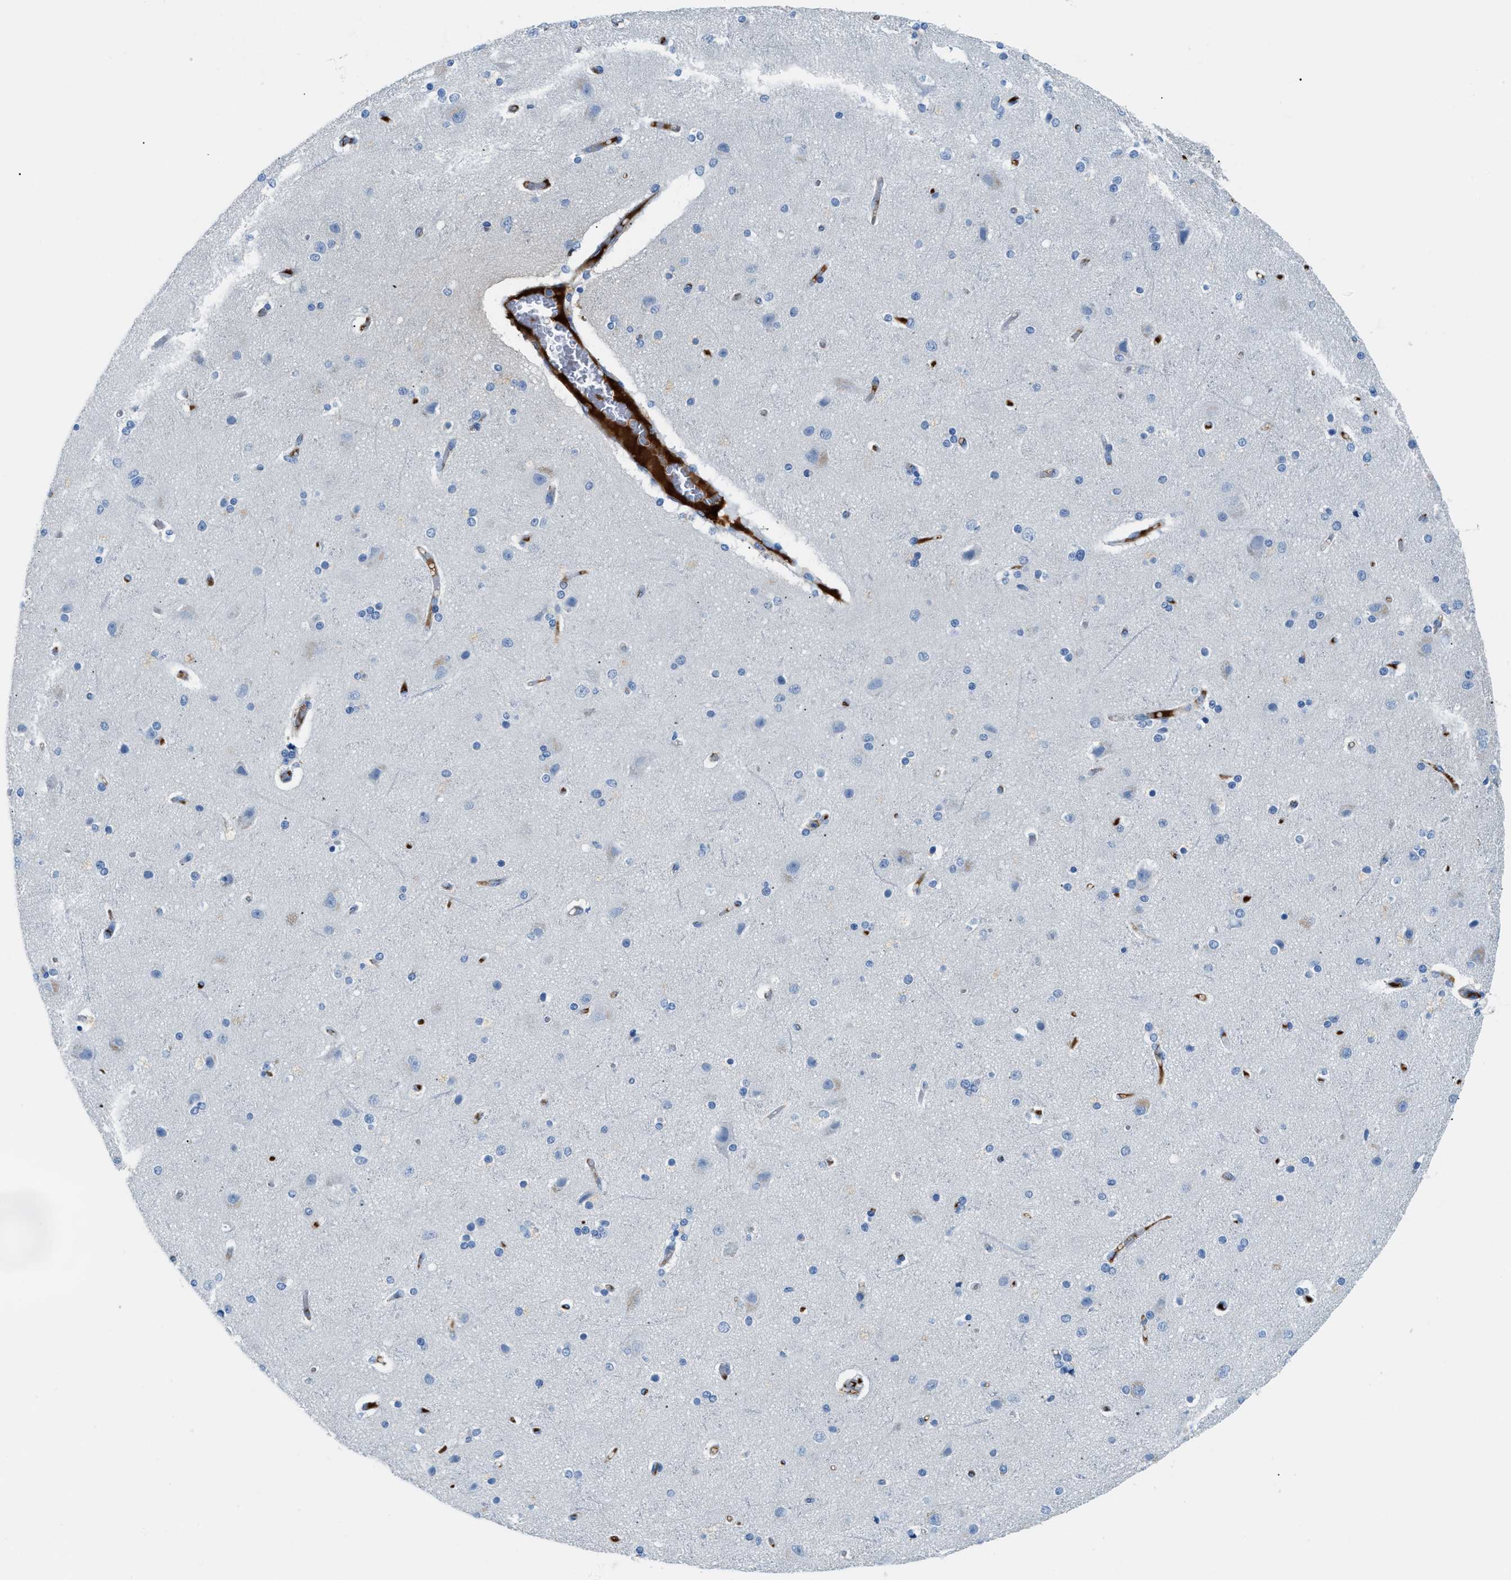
{"staining": {"intensity": "negative", "quantity": "none", "location": "none"}, "tissue": "cerebral cortex", "cell_type": "Endothelial cells", "image_type": "normal", "snomed": [{"axis": "morphology", "description": "Normal tissue, NOS"}, {"axis": "topography", "description": "Cerebral cortex"}], "caption": "High magnification brightfield microscopy of benign cerebral cortex stained with DAB (3,3'-diaminobenzidine) (brown) and counterstained with hematoxylin (blue): endothelial cells show no significant staining. Brightfield microscopy of immunohistochemistry stained with DAB (3,3'-diaminobenzidine) (brown) and hematoxylin (blue), captured at high magnification.", "gene": "CFI", "patient": {"sex": "female", "age": 54}}